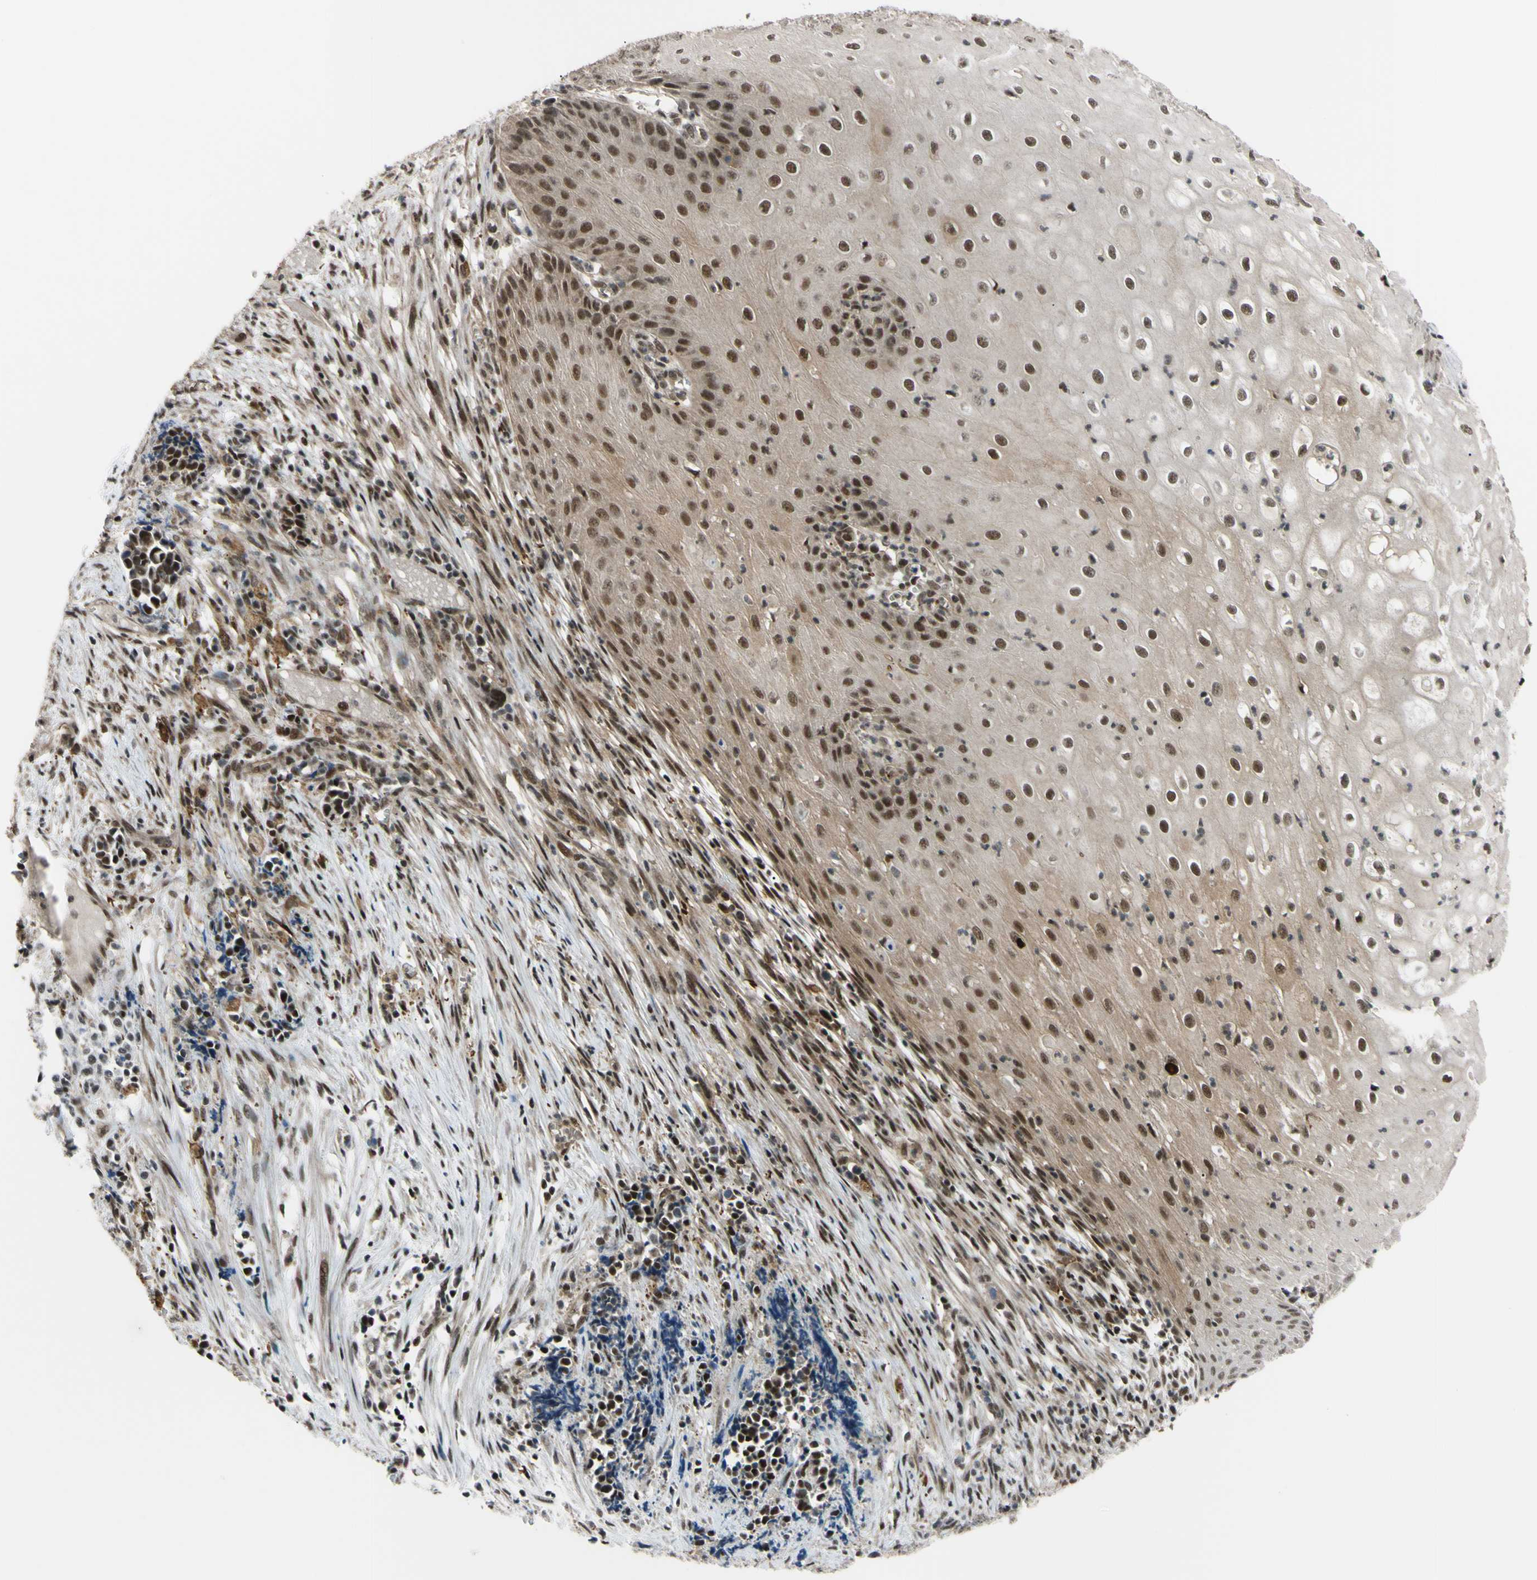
{"staining": {"intensity": "strong", "quantity": ">75%", "location": "nuclear"}, "tissue": "cervical cancer", "cell_type": "Tumor cells", "image_type": "cancer", "snomed": [{"axis": "morphology", "description": "Normal tissue, NOS"}, {"axis": "morphology", "description": "Squamous cell carcinoma, NOS"}, {"axis": "topography", "description": "Cervix"}], "caption": "A photomicrograph of human cervical cancer (squamous cell carcinoma) stained for a protein displays strong nuclear brown staining in tumor cells. The protein is shown in brown color, while the nuclei are stained blue.", "gene": "THAP12", "patient": {"sex": "female", "age": 35}}